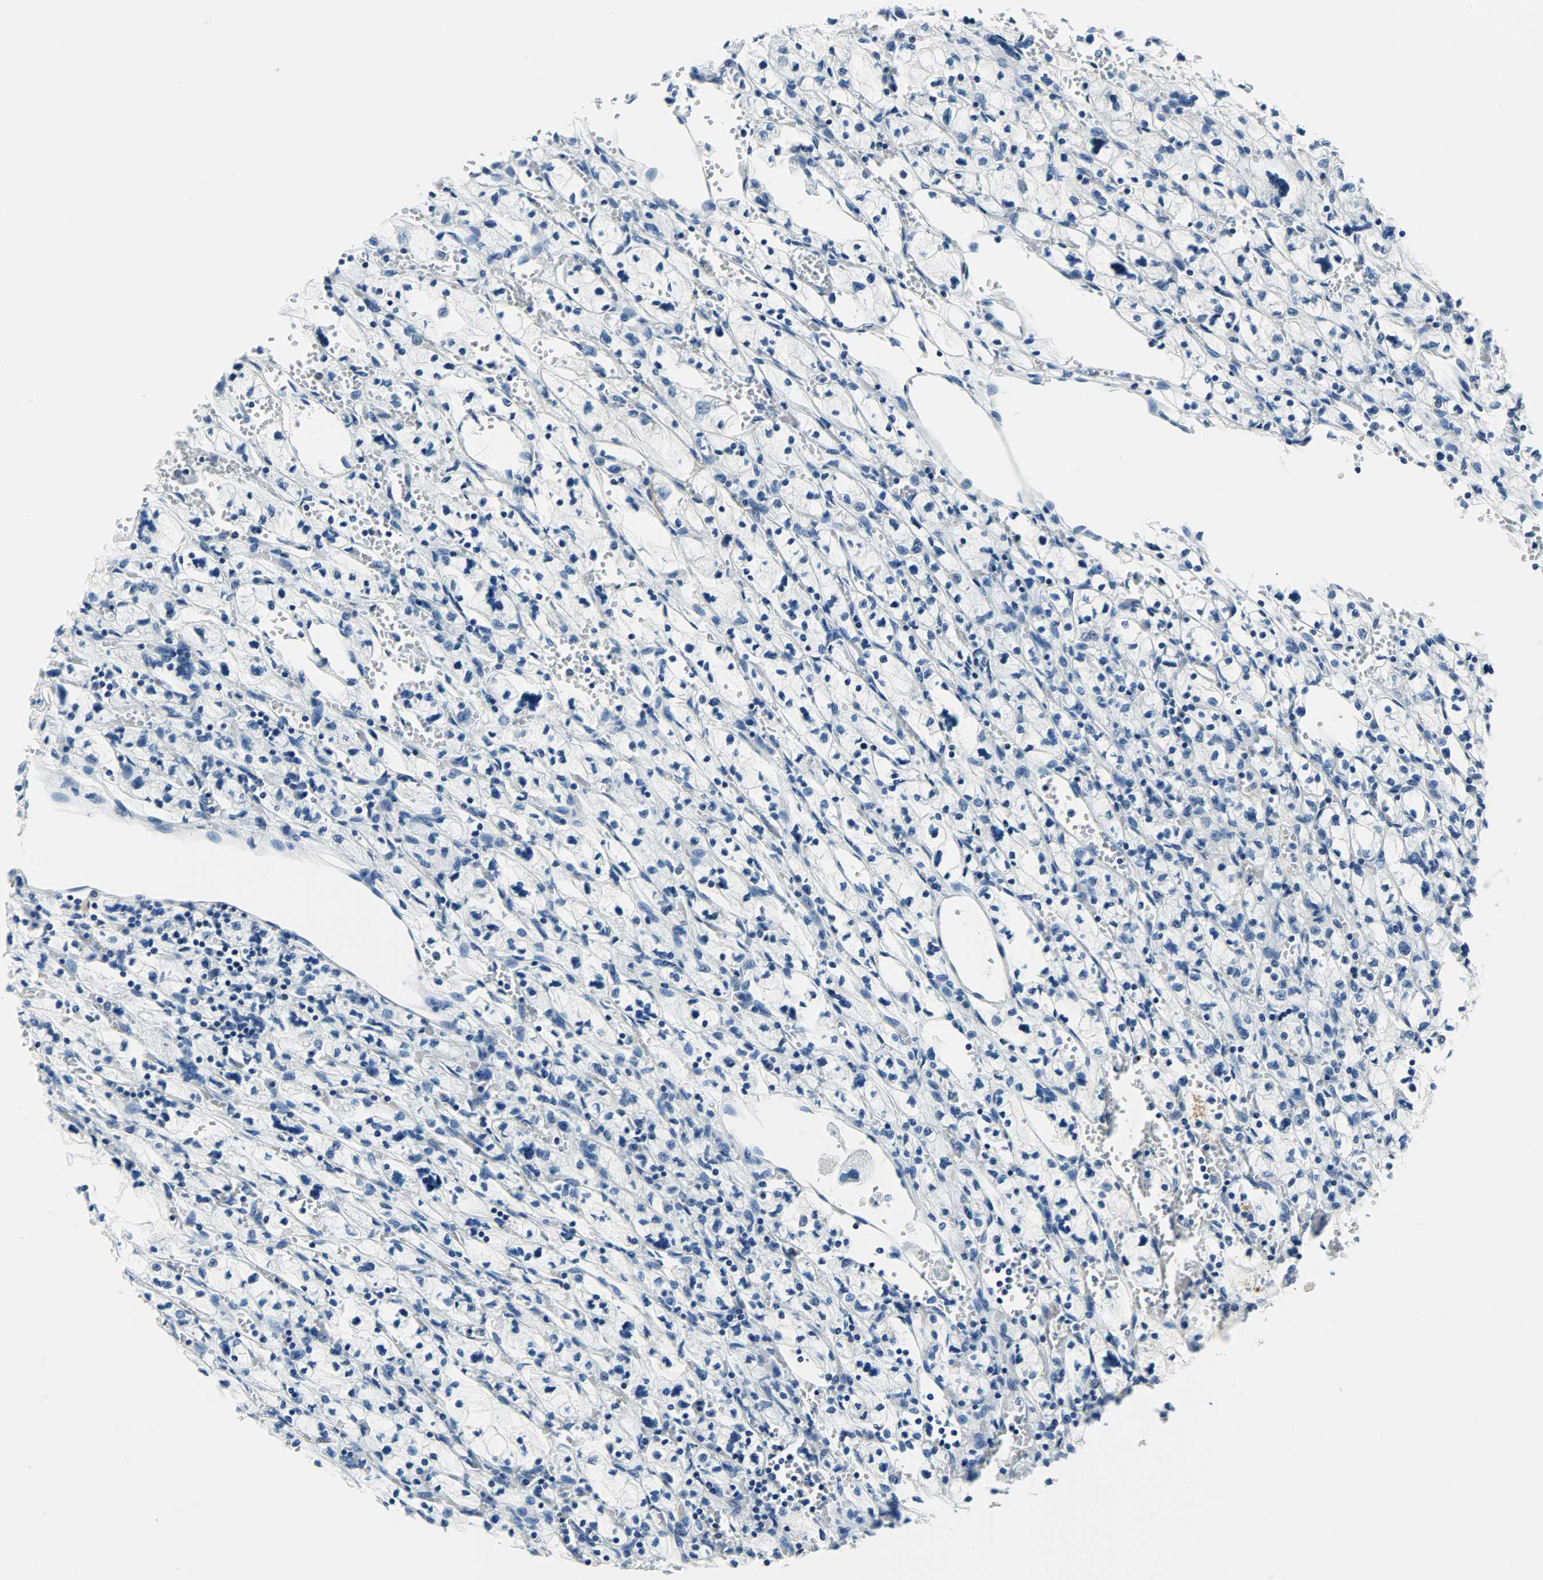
{"staining": {"intensity": "negative", "quantity": "none", "location": "none"}, "tissue": "renal cancer", "cell_type": "Tumor cells", "image_type": "cancer", "snomed": [{"axis": "morphology", "description": "Adenocarcinoma, NOS"}, {"axis": "topography", "description": "Kidney"}], "caption": "DAB immunohistochemical staining of human renal cancer exhibits no significant expression in tumor cells.", "gene": "PROM1", "patient": {"sex": "female", "age": 83}}